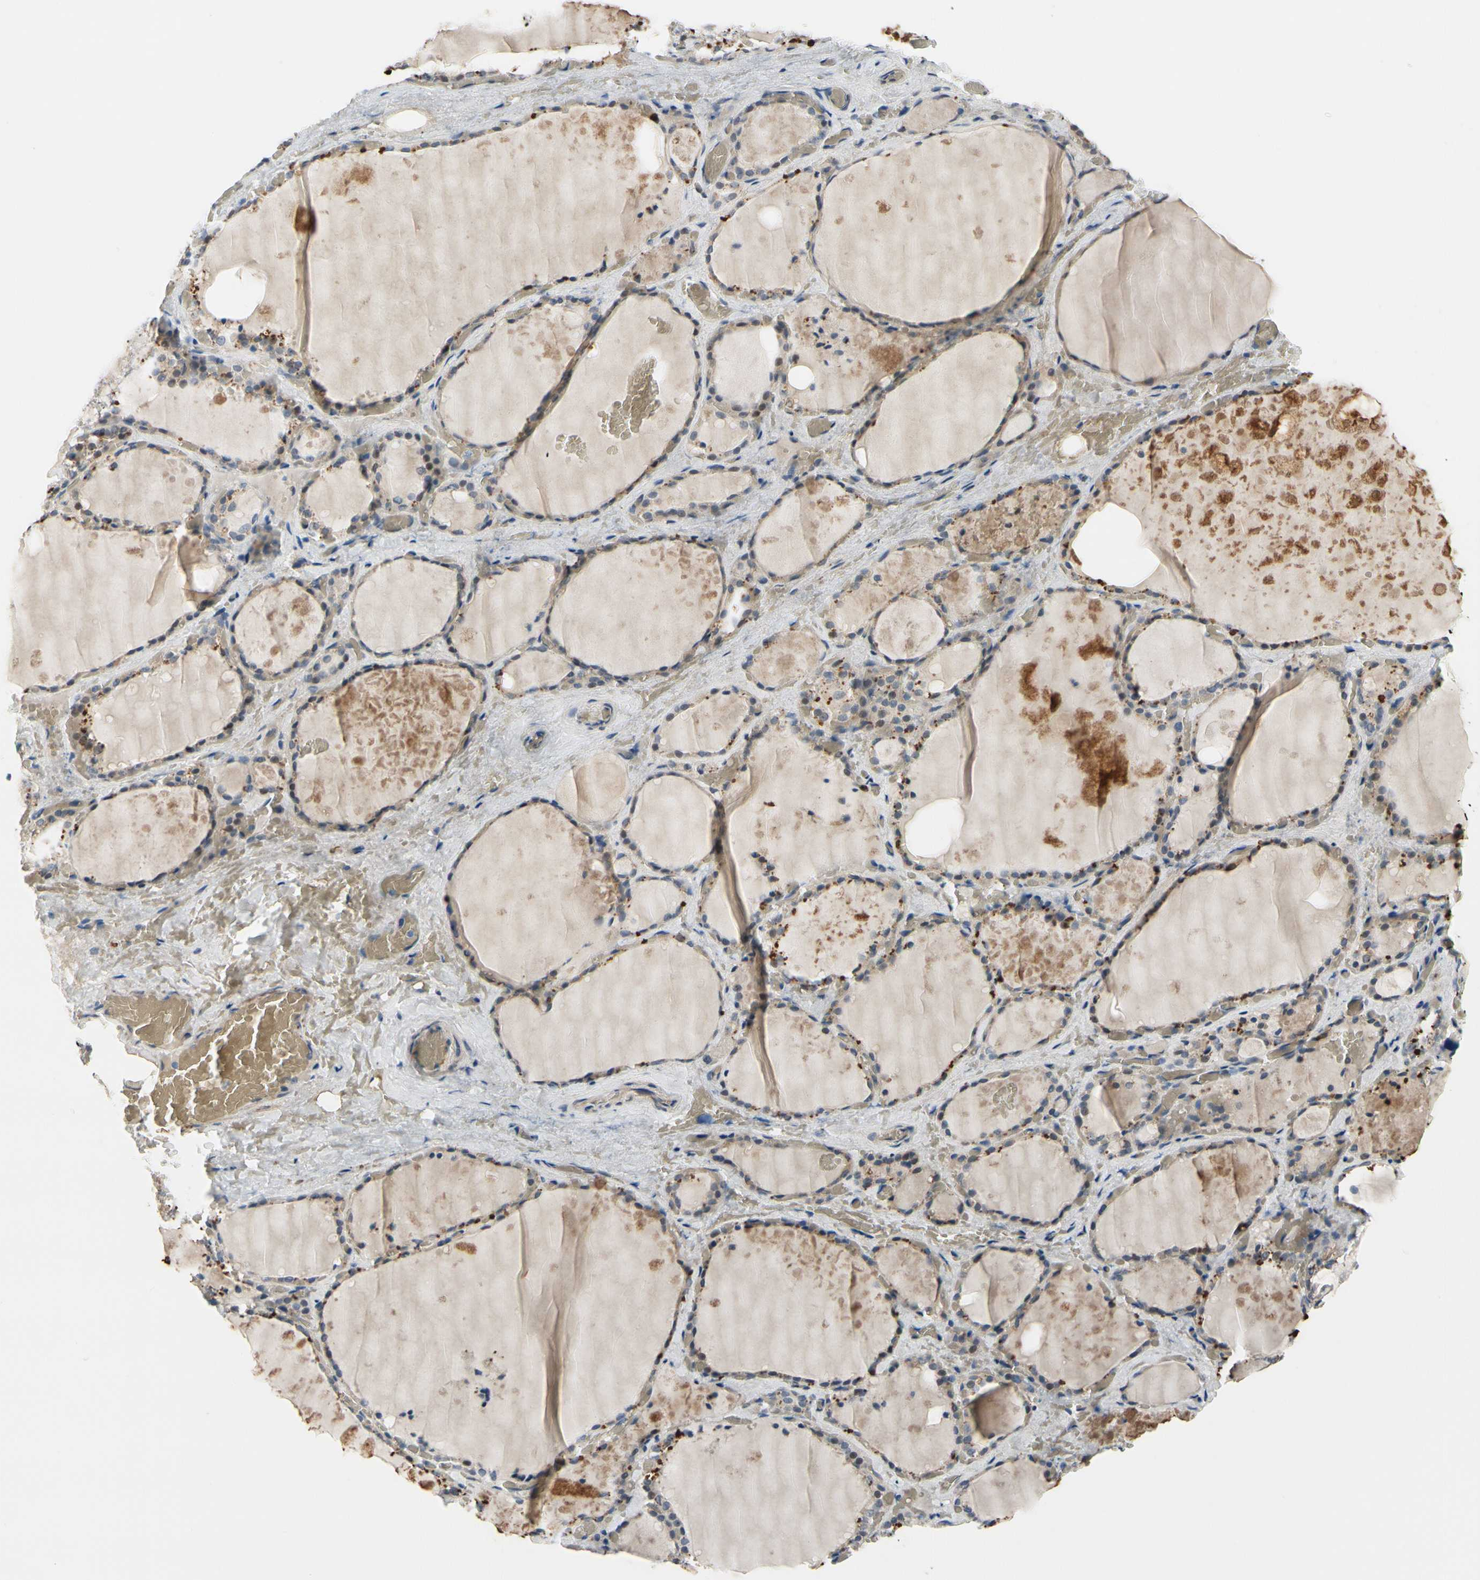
{"staining": {"intensity": "weak", "quantity": ">75%", "location": "cytoplasmic/membranous"}, "tissue": "thyroid gland", "cell_type": "Glandular cells", "image_type": "normal", "snomed": [{"axis": "morphology", "description": "Normal tissue, NOS"}, {"axis": "topography", "description": "Thyroid gland"}], "caption": "Glandular cells exhibit low levels of weak cytoplasmic/membranous expression in approximately >75% of cells in unremarkable human thyroid gland.", "gene": "SLC27A6", "patient": {"sex": "male", "age": 61}}